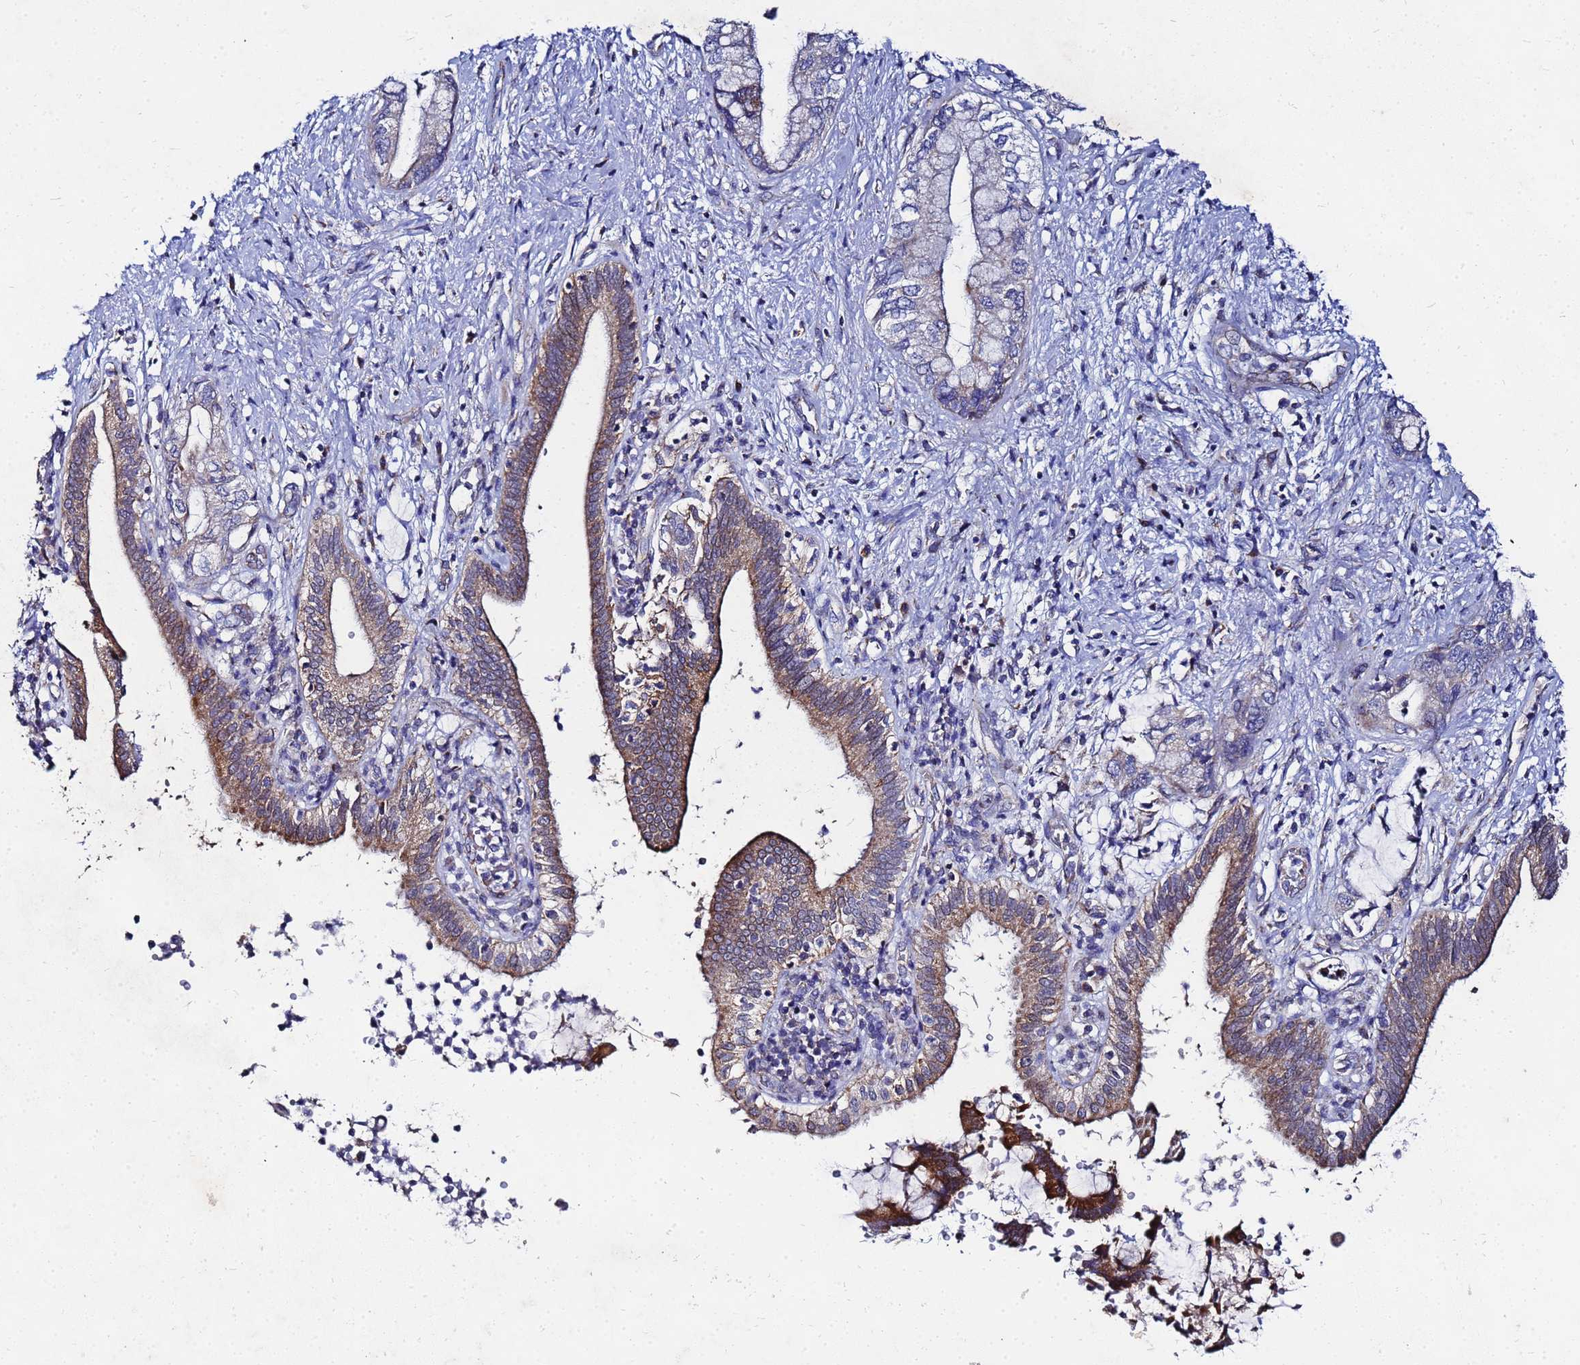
{"staining": {"intensity": "moderate", "quantity": "25%-75%", "location": "cytoplasmic/membranous"}, "tissue": "pancreatic cancer", "cell_type": "Tumor cells", "image_type": "cancer", "snomed": [{"axis": "morphology", "description": "Adenocarcinoma, NOS"}, {"axis": "topography", "description": "Pancreas"}], "caption": "Pancreatic cancer was stained to show a protein in brown. There is medium levels of moderate cytoplasmic/membranous expression in approximately 25%-75% of tumor cells.", "gene": "FAHD2A", "patient": {"sex": "female", "age": 73}}